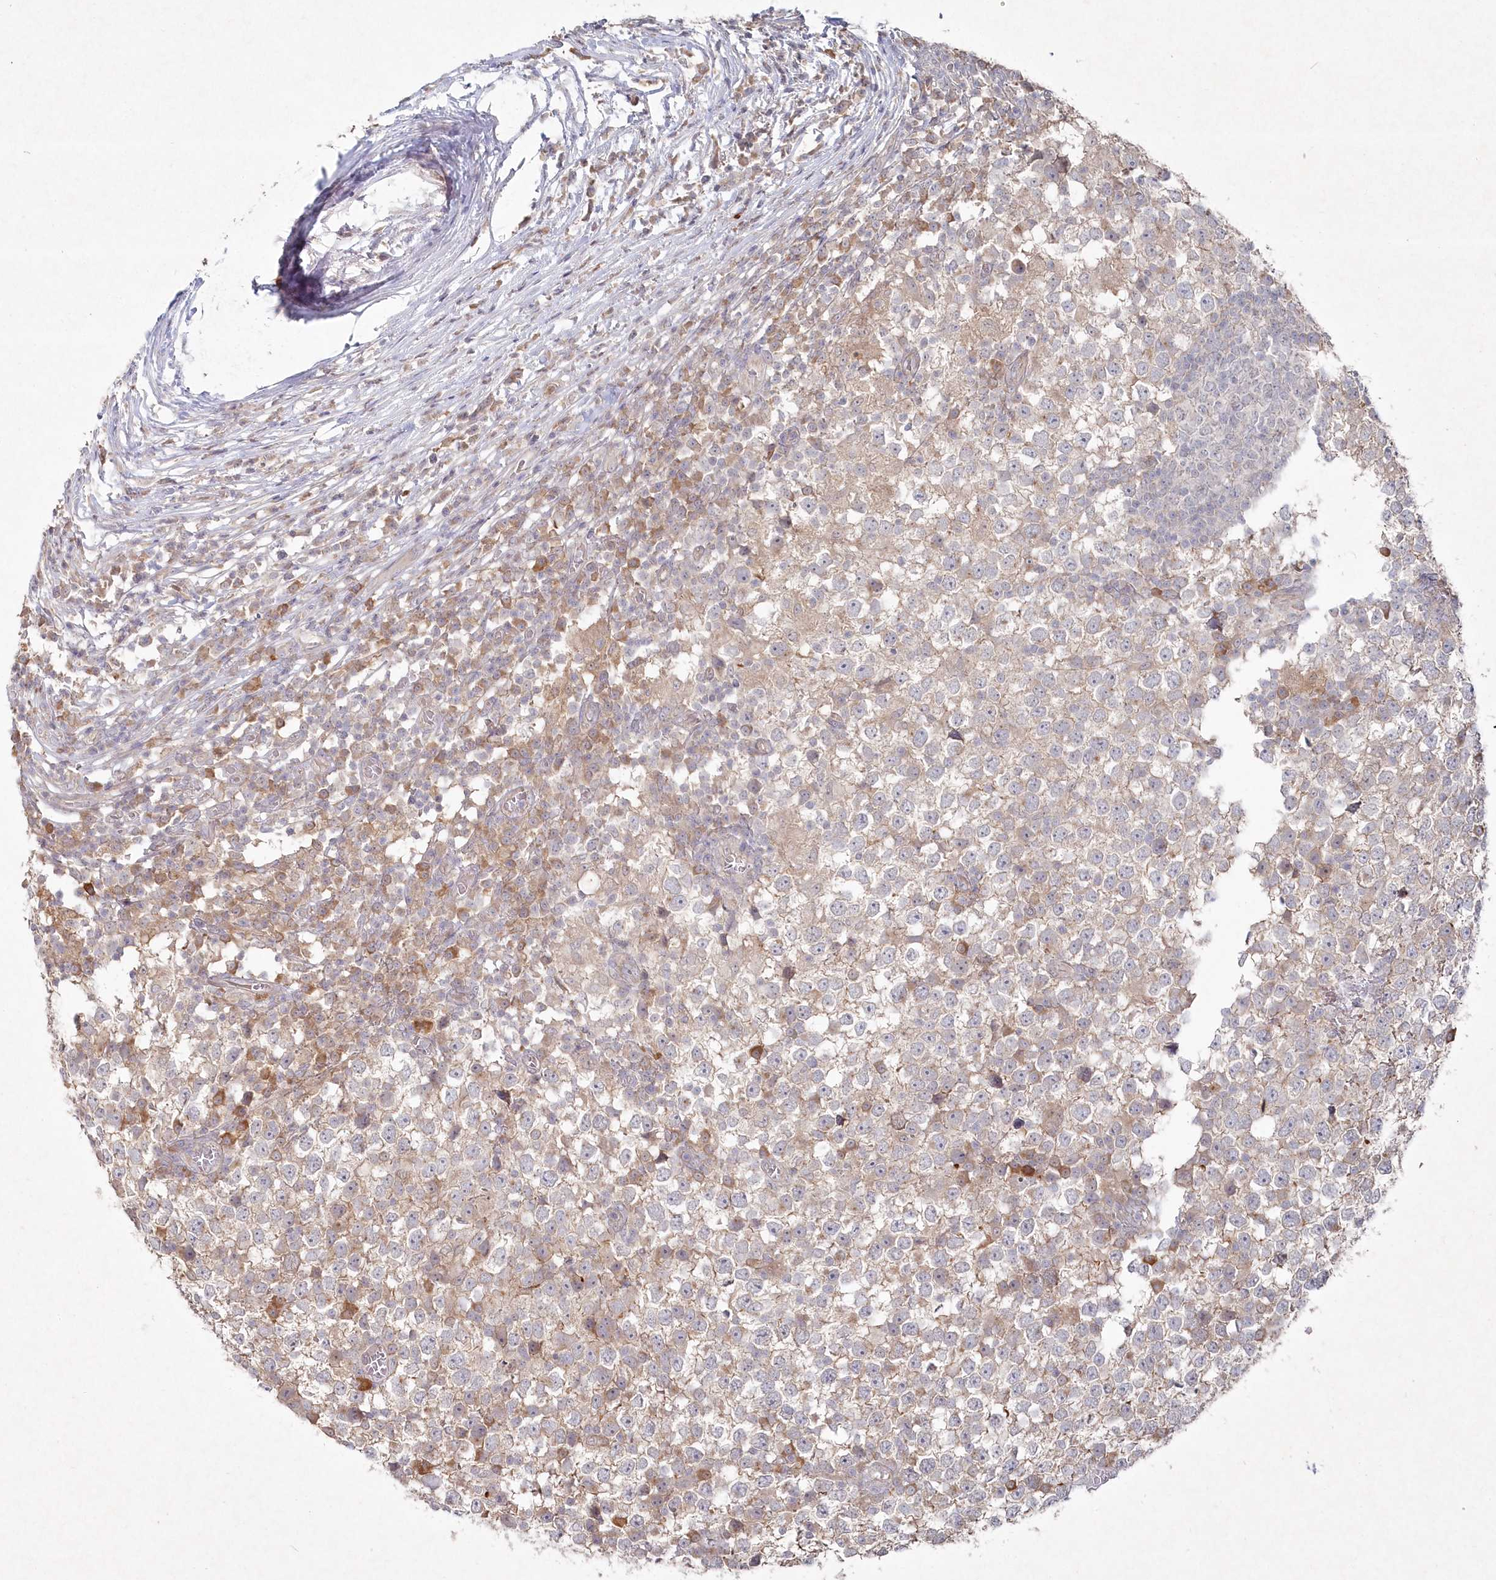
{"staining": {"intensity": "negative", "quantity": "none", "location": "none"}, "tissue": "testis cancer", "cell_type": "Tumor cells", "image_type": "cancer", "snomed": [{"axis": "morphology", "description": "Seminoma, NOS"}, {"axis": "topography", "description": "Testis"}], "caption": "A high-resolution histopathology image shows immunohistochemistry staining of testis seminoma, which exhibits no significant staining in tumor cells. The staining is performed using DAB brown chromogen with nuclei counter-stained in using hematoxylin.", "gene": "TGFBRAP1", "patient": {"sex": "male", "age": 65}}